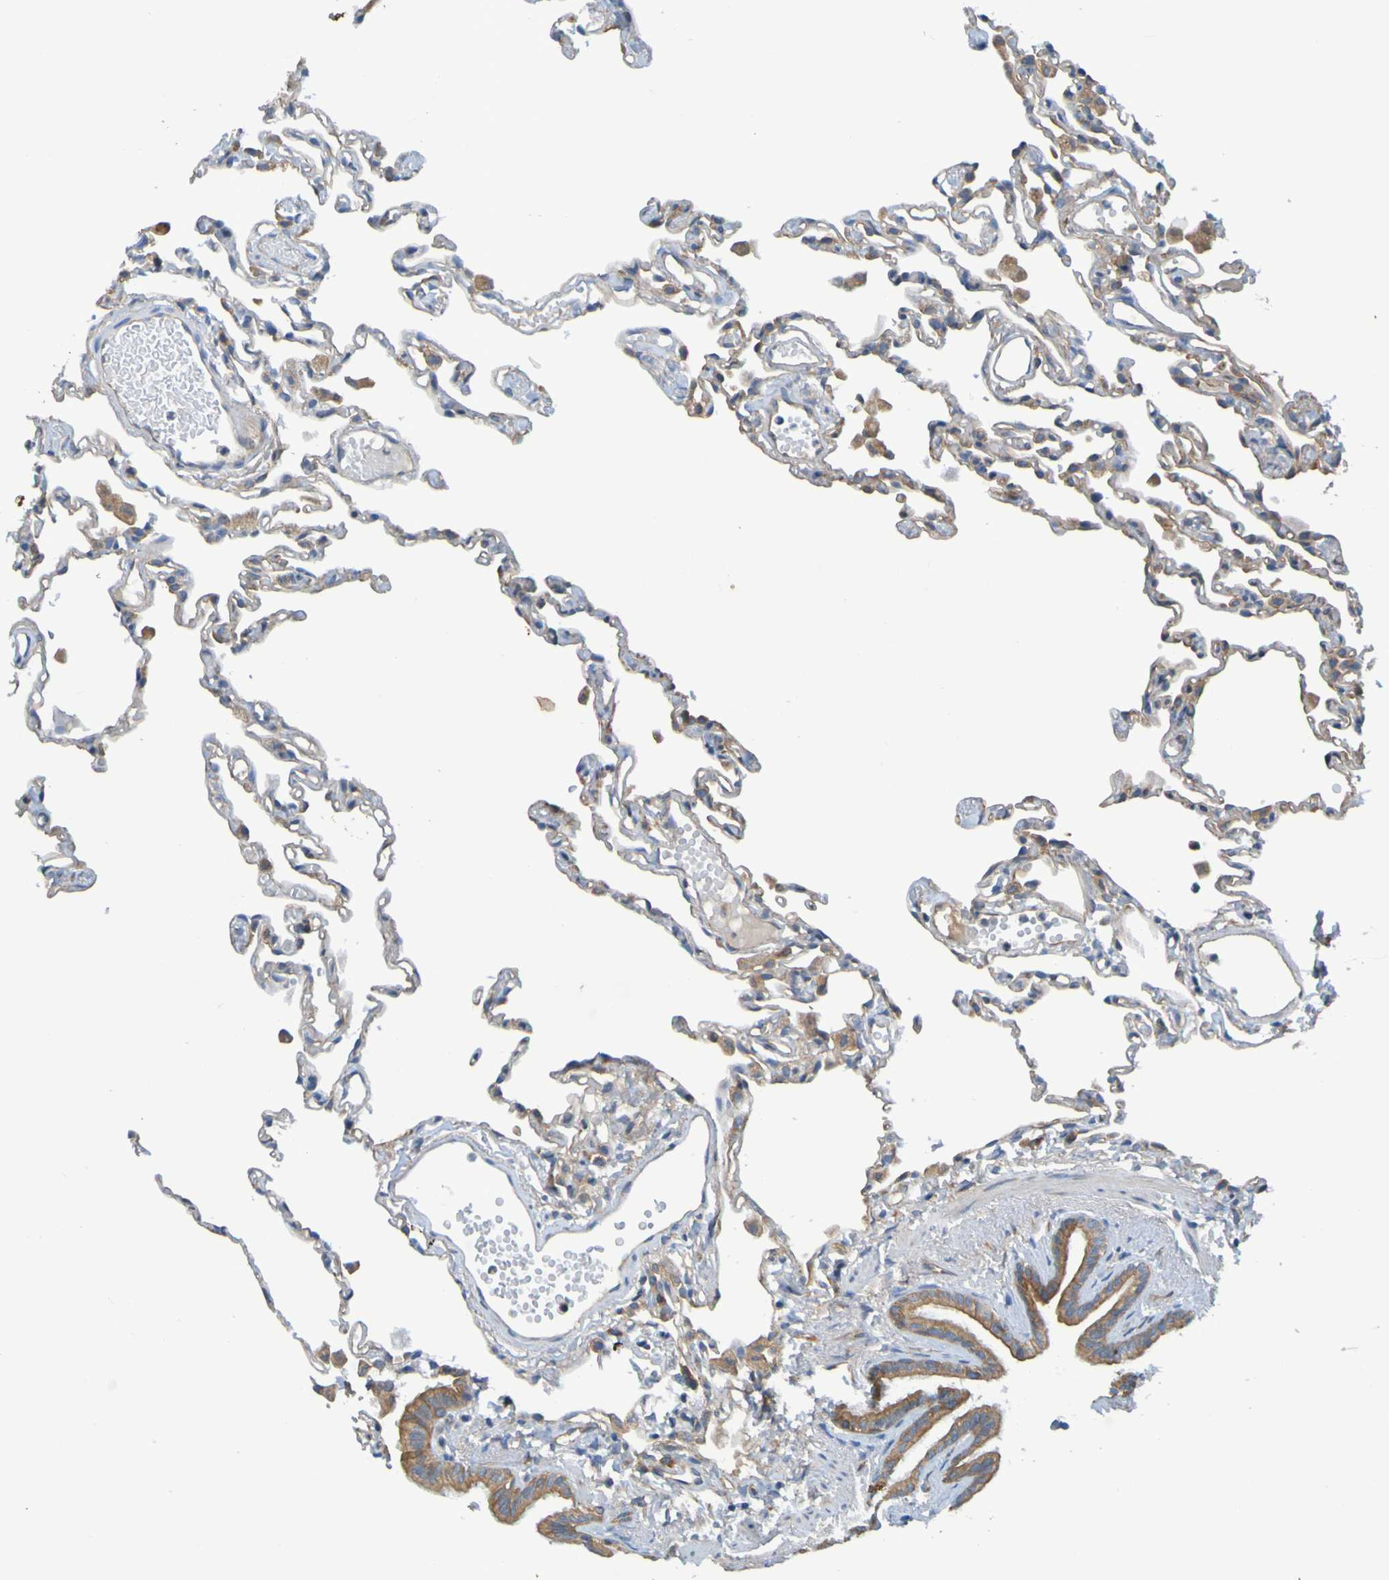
{"staining": {"intensity": "weak", "quantity": "25%-75%", "location": "cytoplasmic/membranous"}, "tissue": "lung", "cell_type": "Alveolar cells", "image_type": "normal", "snomed": [{"axis": "morphology", "description": "Normal tissue, NOS"}, {"axis": "topography", "description": "Lung"}], "caption": "Alveolar cells show low levels of weak cytoplasmic/membranous expression in approximately 25%-75% of cells in normal human lung. Nuclei are stained in blue.", "gene": "DNAJC4", "patient": {"sex": "female", "age": 49}}